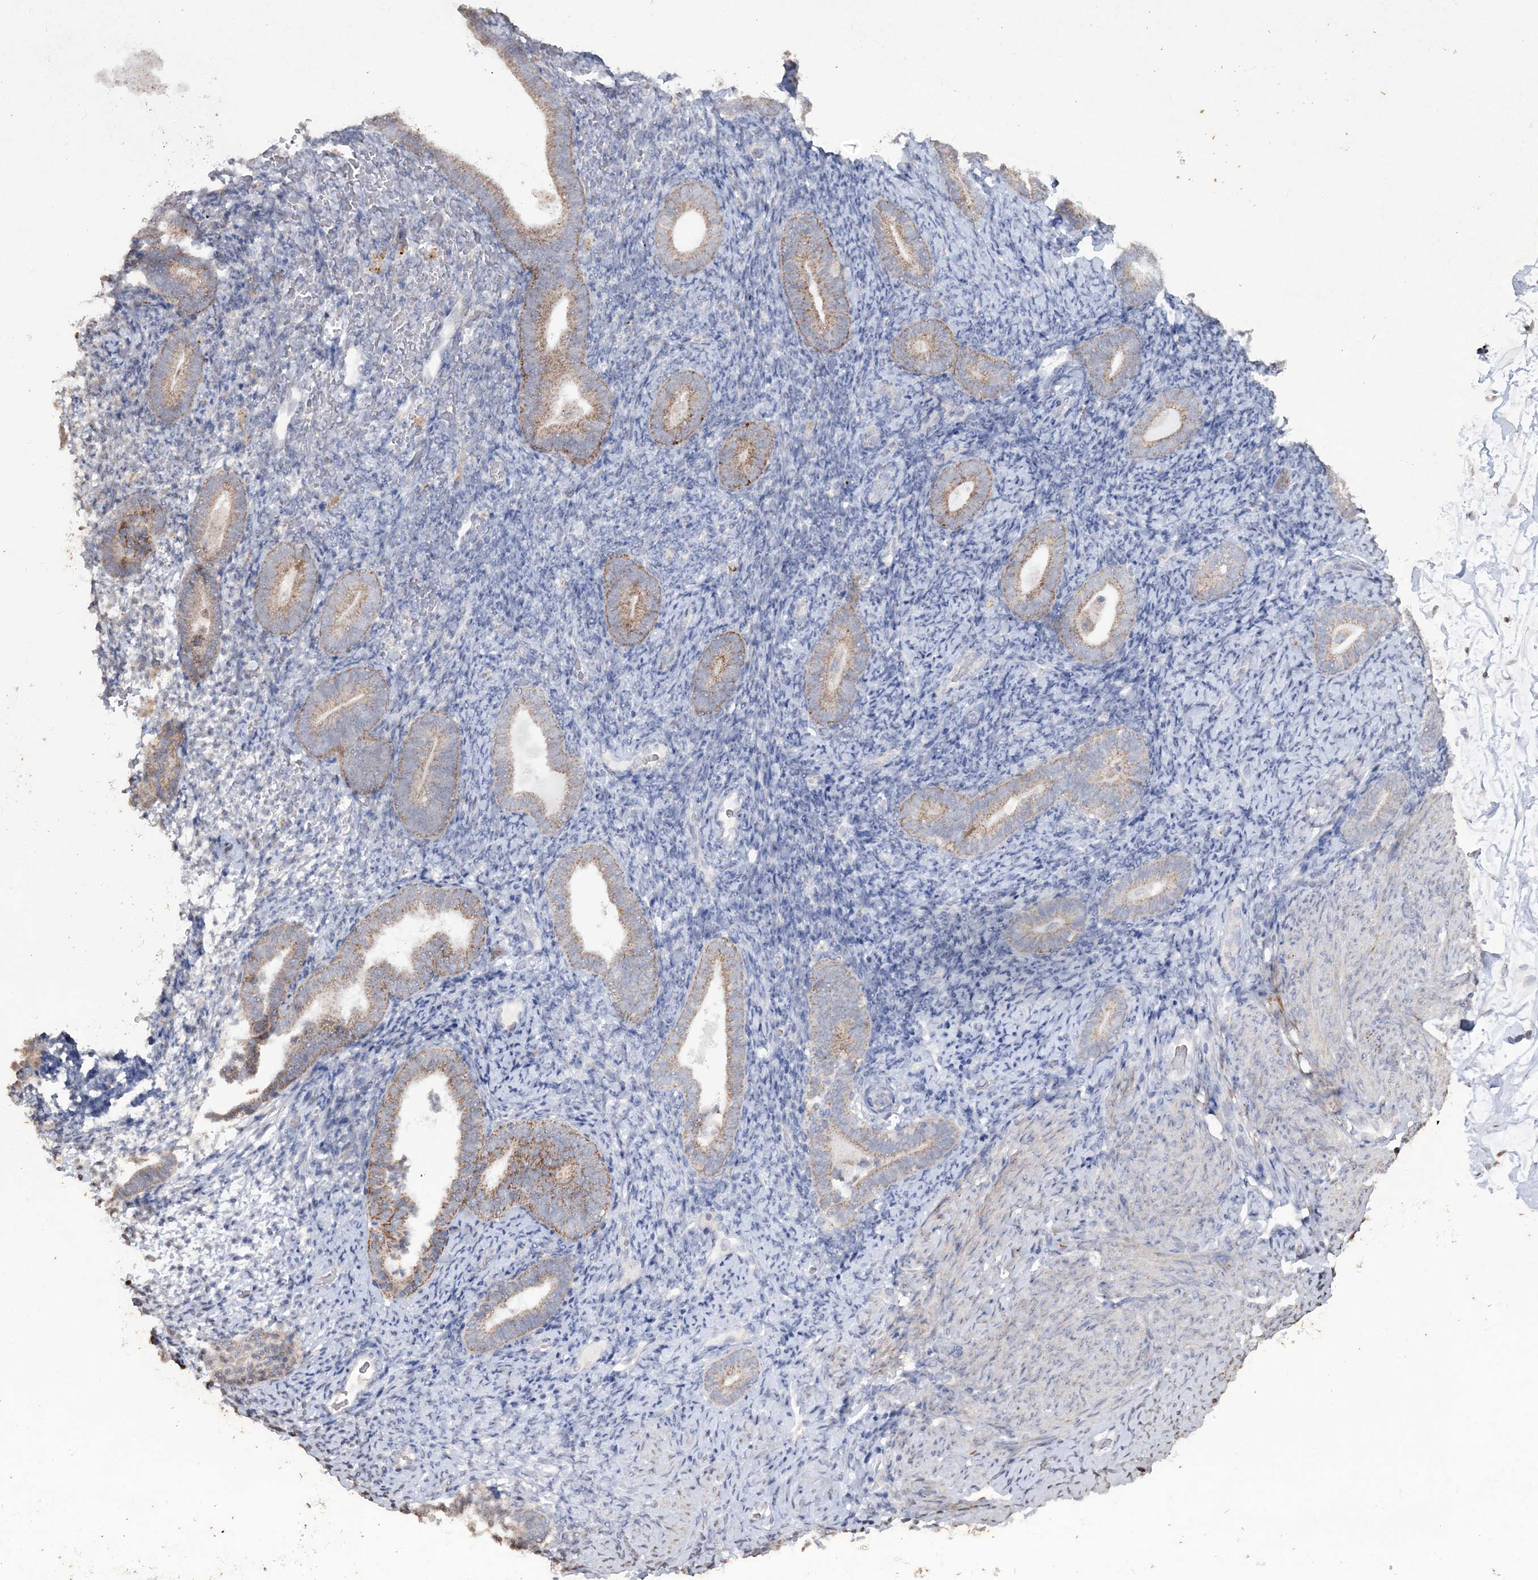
{"staining": {"intensity": "negative", "quantity": "none", "location": "none"}, "tissue": "endometrium", "cell_type": "Cells in endometrial stroma", "image_type": "normal", "snomed": [{"axis": "morphology", "description": "Normal tissue, NOS"}, {"axis": "topography", "description": "Endometrium"}], "caption": "Protein analysis of unremarkable endometrium demonstrates no significant positivity in cells in endometrial stroma. The staining was performed using DAB (3,3'-diaminobenzidine) to visualize the protein expression in brown, while the nuclei were stained in blue with hematoxylin (Magnification: 20x).", "gene": "TTC7A", "patient": {"sex": "female", "age": 51}}